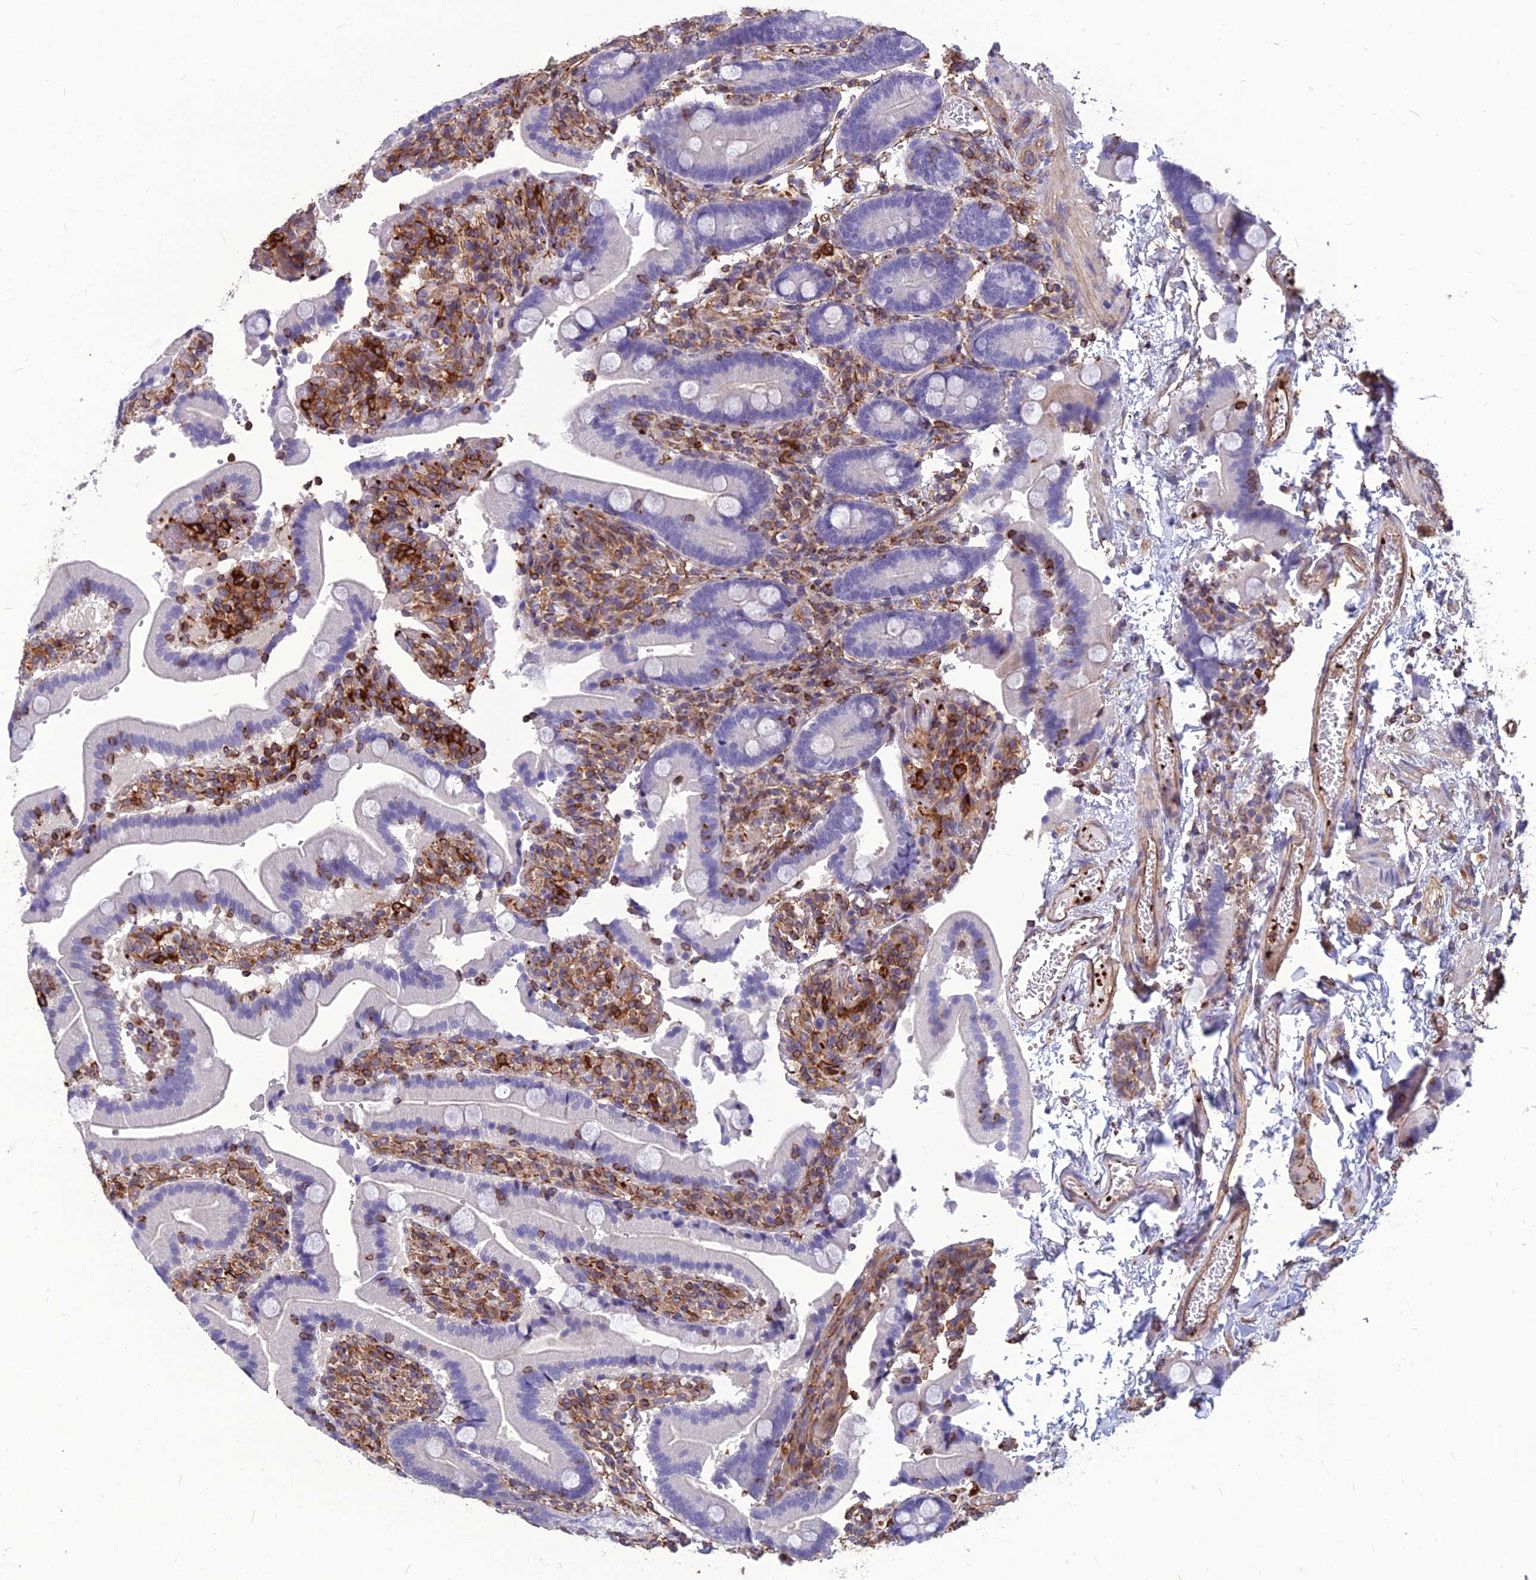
{"staining": {"intensity": "negative", "quantity": "none", "location": "none"}, "tissue": "duodenum", "cell_type": "Glandular cells", "image_type": "normal", "snomed": [{"axis": "morphology", "description": "Normal tissue, NOS"}, {"axis": "topography", "description": "Duodenum"}], "caption": "This is an immunohistochemistry photomicrograph of normal human duodenum. There is no expression in glandular cells.", "gene": "PSMD11", "patient": {"sex": "female", "age": 62}}